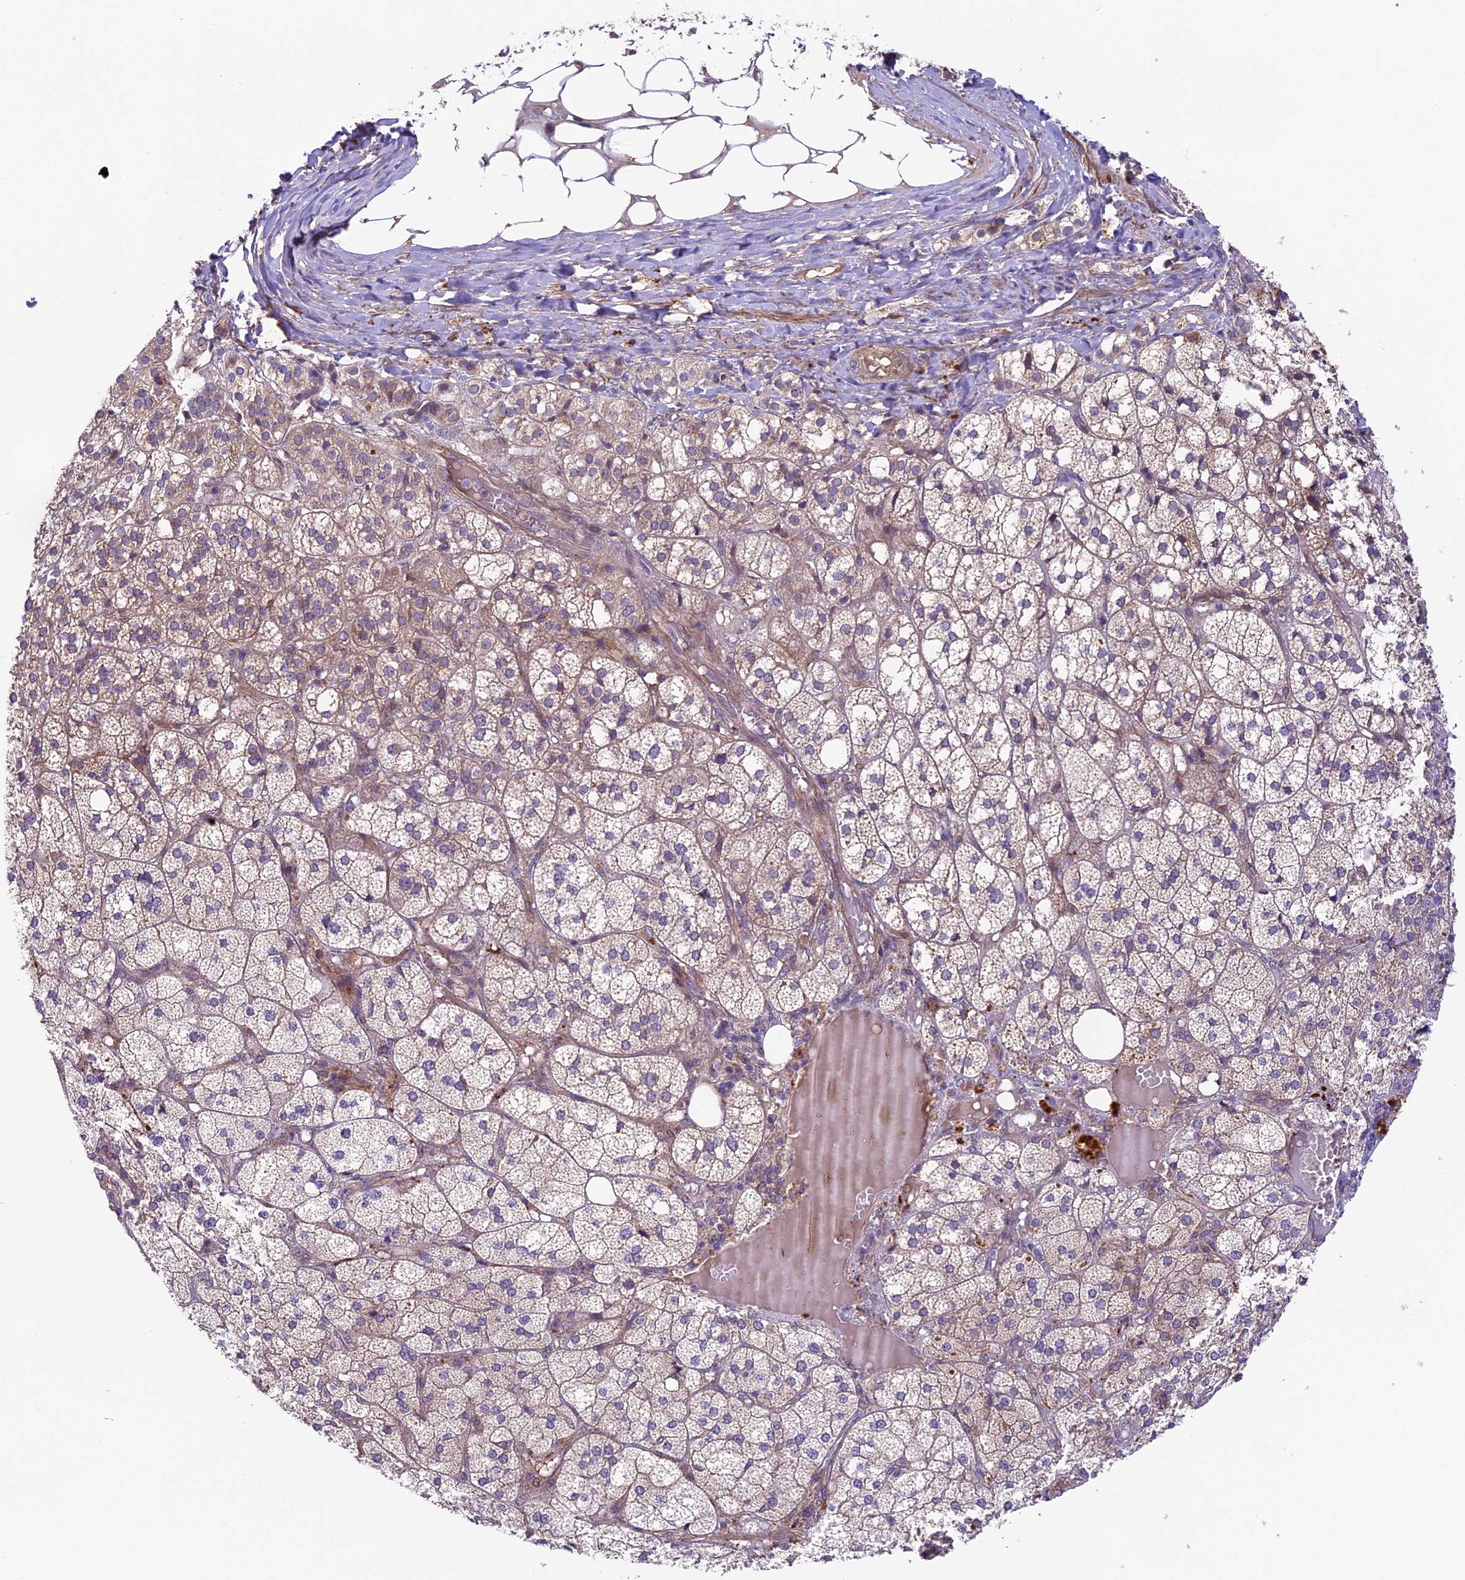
{"staining": {"intensity": "moderate", "quantity": "<25%", "location": "cytoplasmic/membranous"}, "tissue": "adrenal gland", "cell_type": "Glandular cells", "image_type": "normal", "snomed": [{"axis": "morphology", "description": "Normal tissue, NOS"}, {"axis": "topography", "description": "Adrenal gland"}], "caption": "A brown stain labels moderate cytoplasmic/membranous expression of a protein in glandular cells of unremarkable adrenal gland.", "gene": "COG8", "patient": {"sex": "female", "age": 61}}